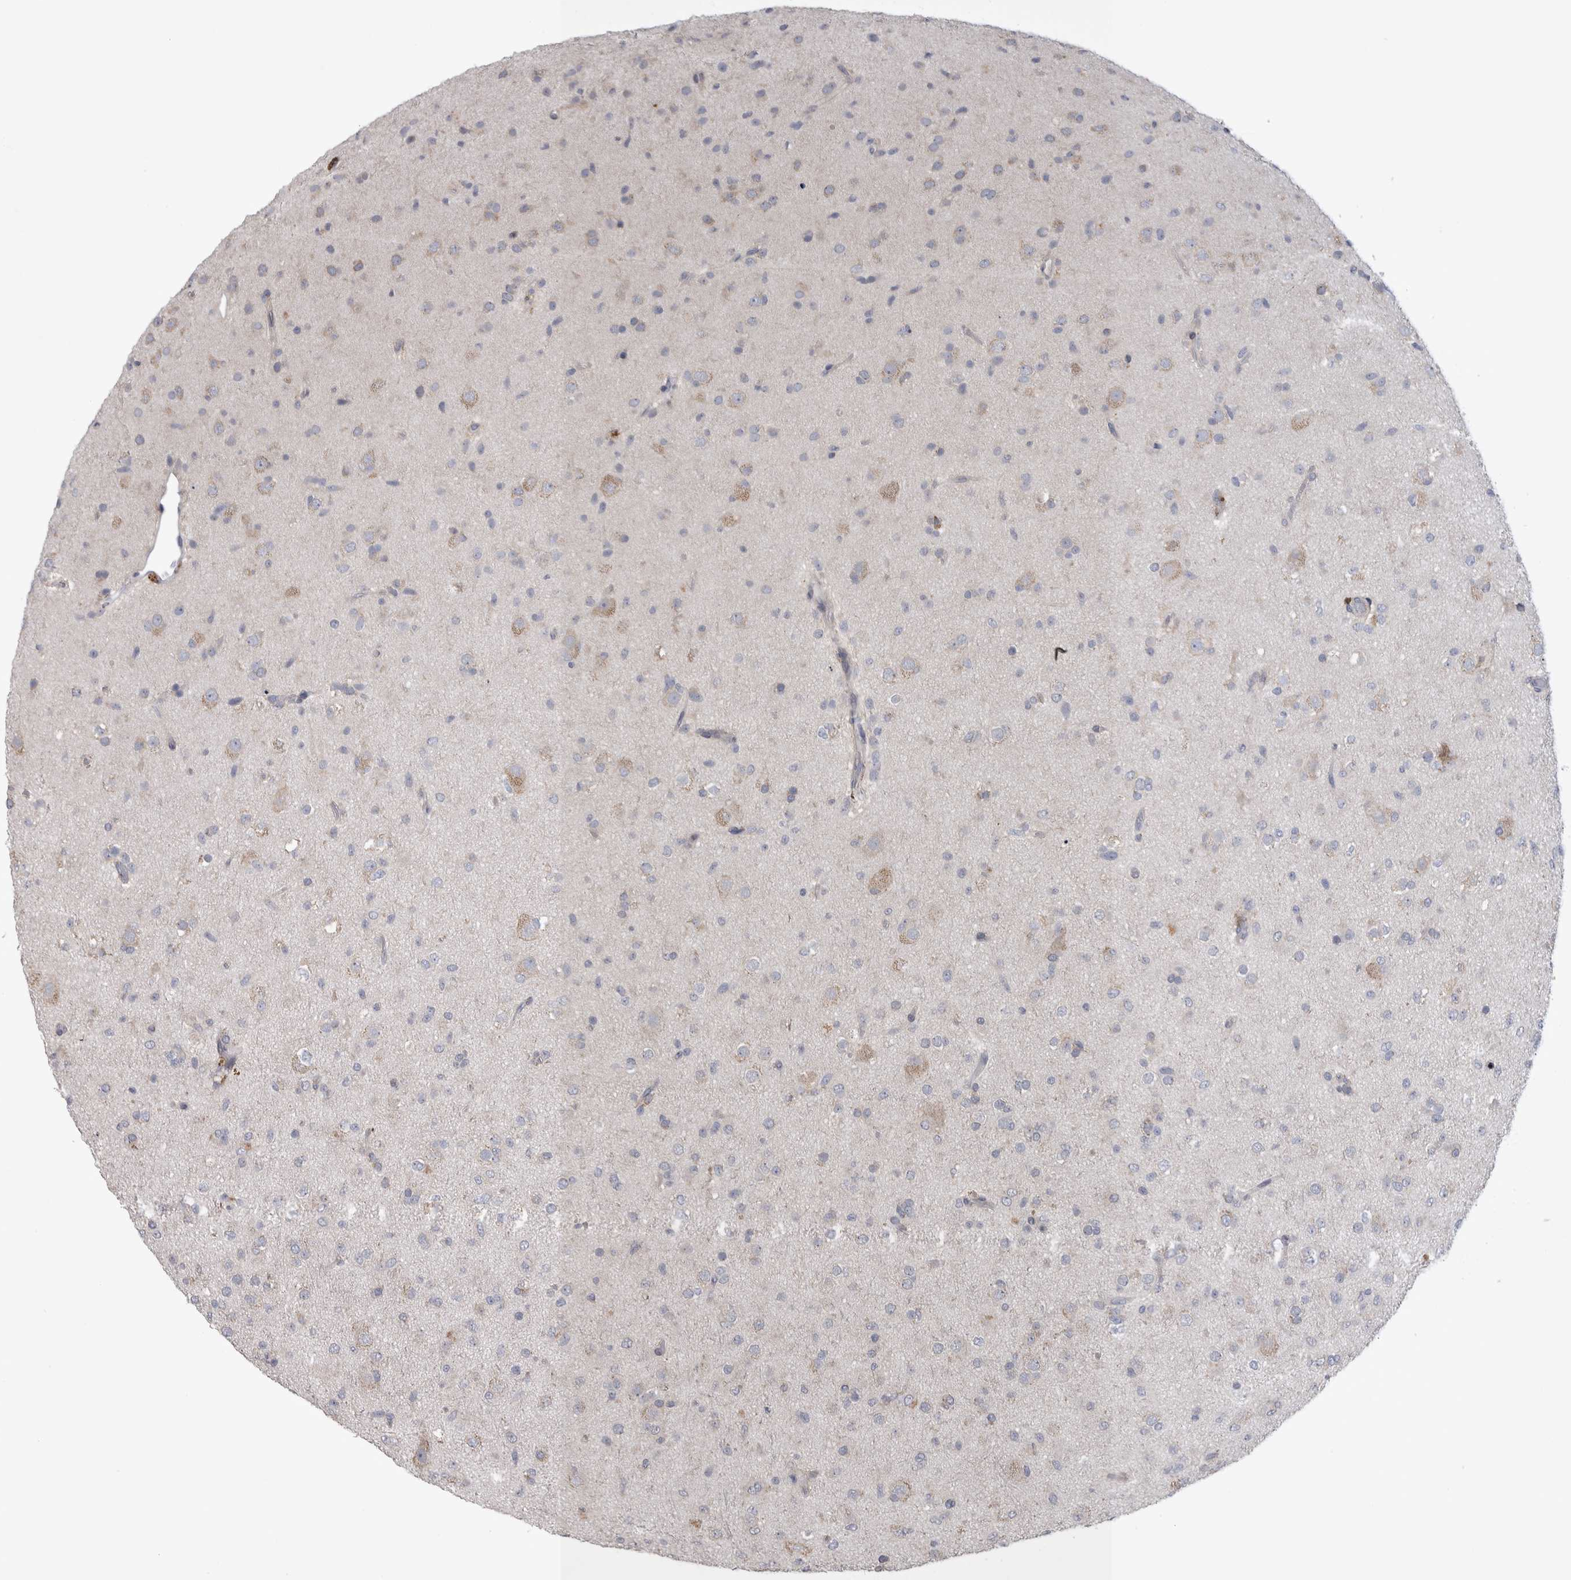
{"staining": {"intensity": "moderate", "quantity": "<25%", "location": "cytoplasmic/membranous"}, "tissue": "glioma", "cell_type": "Tumor cells", "image_type": "cancer", "snomed": [{"axis": "morphology", "description": "Glioma, malignant, Low grade"}, {"axis": "topography", "description": "Brain"}], "caption": "Protein analysis of malignant low-grade glioma tissue displays moderate cytoplasmic/membranous expression in about <25% of tumor cells. The staining was performed using DAB to visualize the protein expression in brown, while the nuclei were stained in blue with hematoxylin (Magnification: 20x).", "gene": "IBTK", "patient": {"sex": "male", "age": 65}}